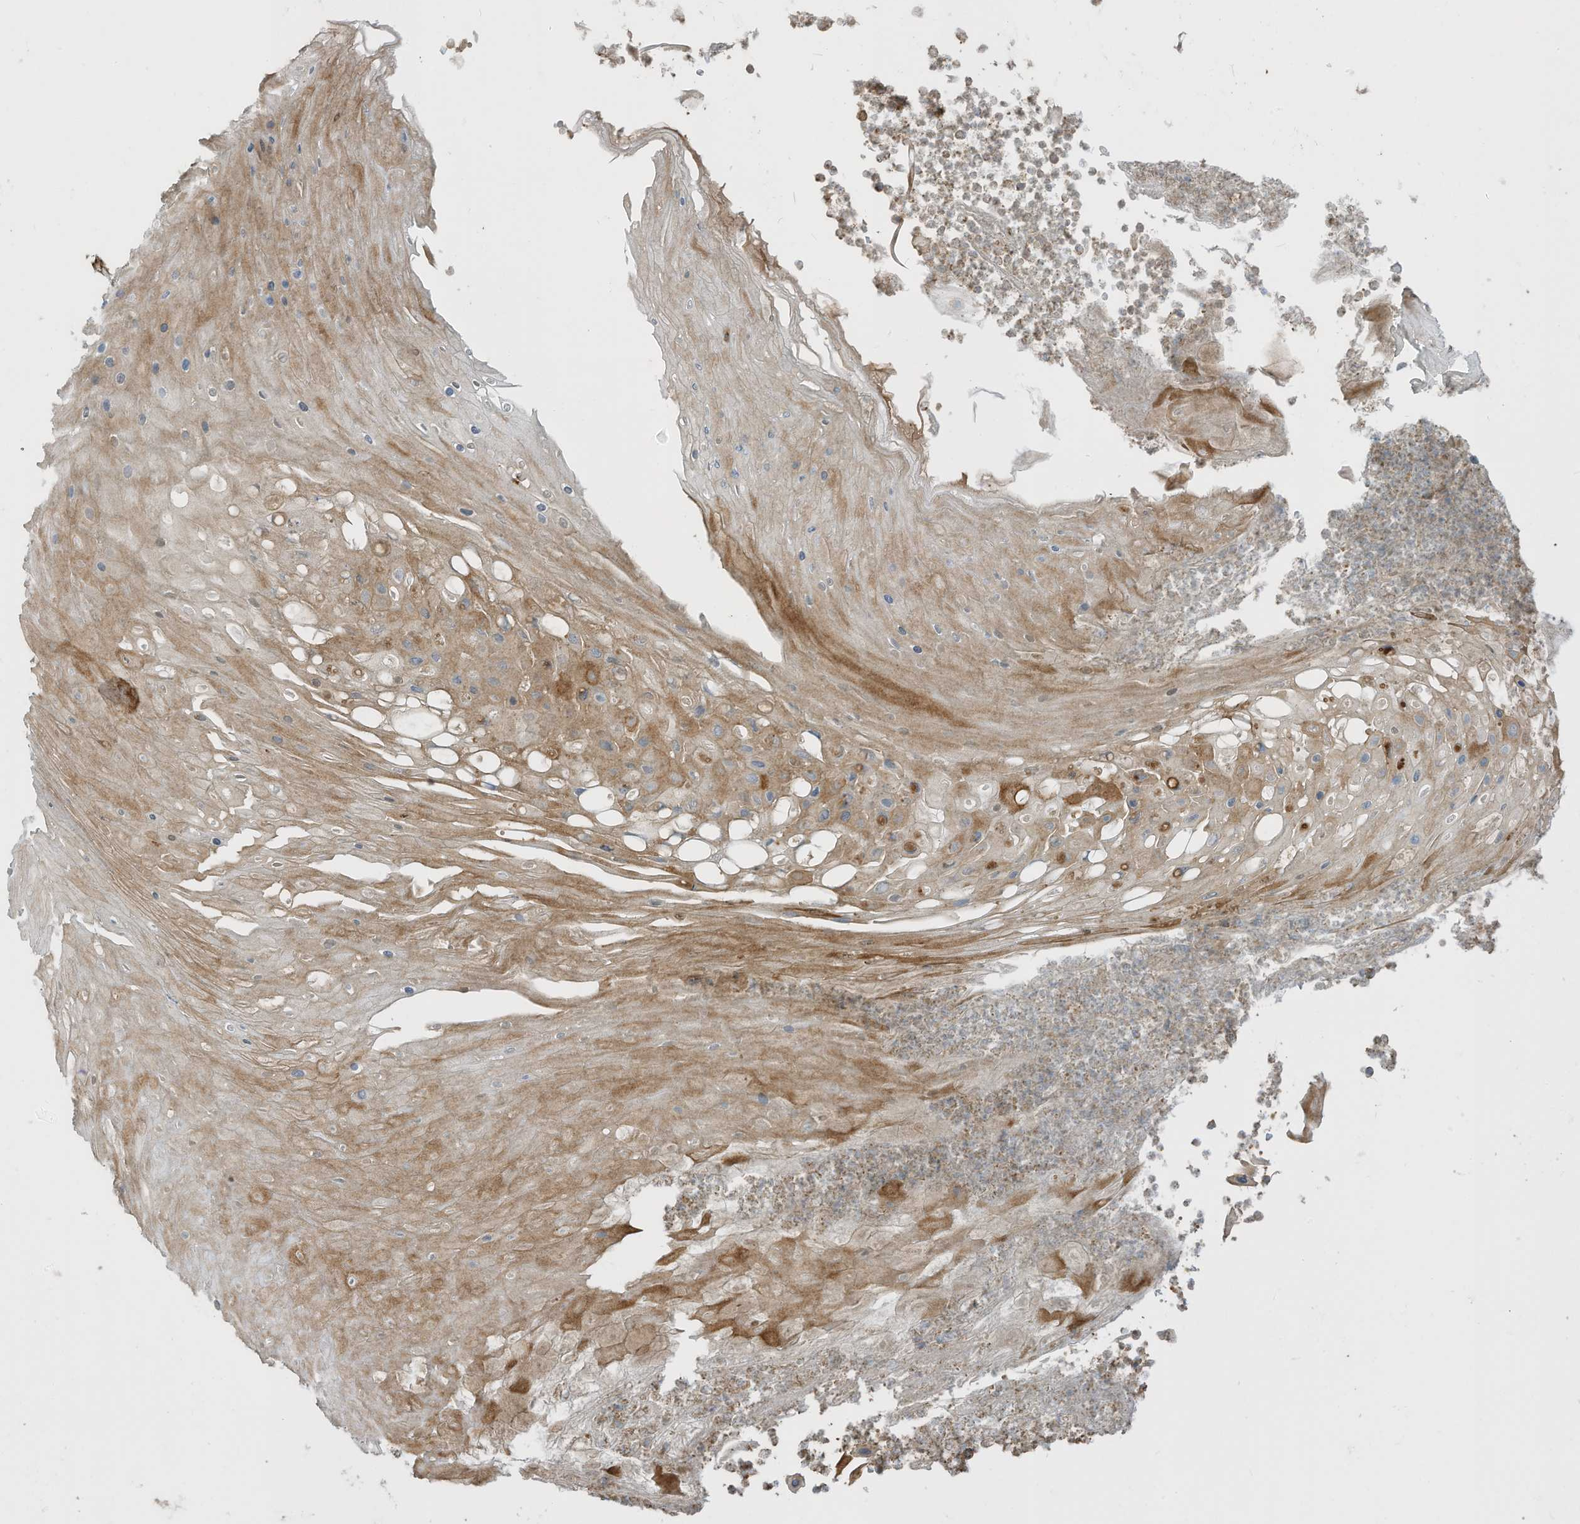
{"staining": {"intensity": "moderate", "quantity": "<25%", "location": "cytoplasmic/membranous"}, "tissue": "skin cancer", "cell_type": "Tumor cells", "image_type": "cancer", "snomed": [{"axis": "morphology", "description": "Squamous cell carcinoma, NOS"}, {"axis": "topography", "description": "Skin"}], "caption": "The micrograph exhibits immunohistochemical staining of squamous cell carcinoma (skin). There is moderate cytoplasmic/membranous expression is appreciated in about <25% of tumor cells. The staining was performed using DAB to visualize the protein expression in brown, while the nuclei were stained in blue with hematoxylin (Magnification: 20x).", "gene": "ENTR1", "patient": {"sex": "female", "age": 88}}